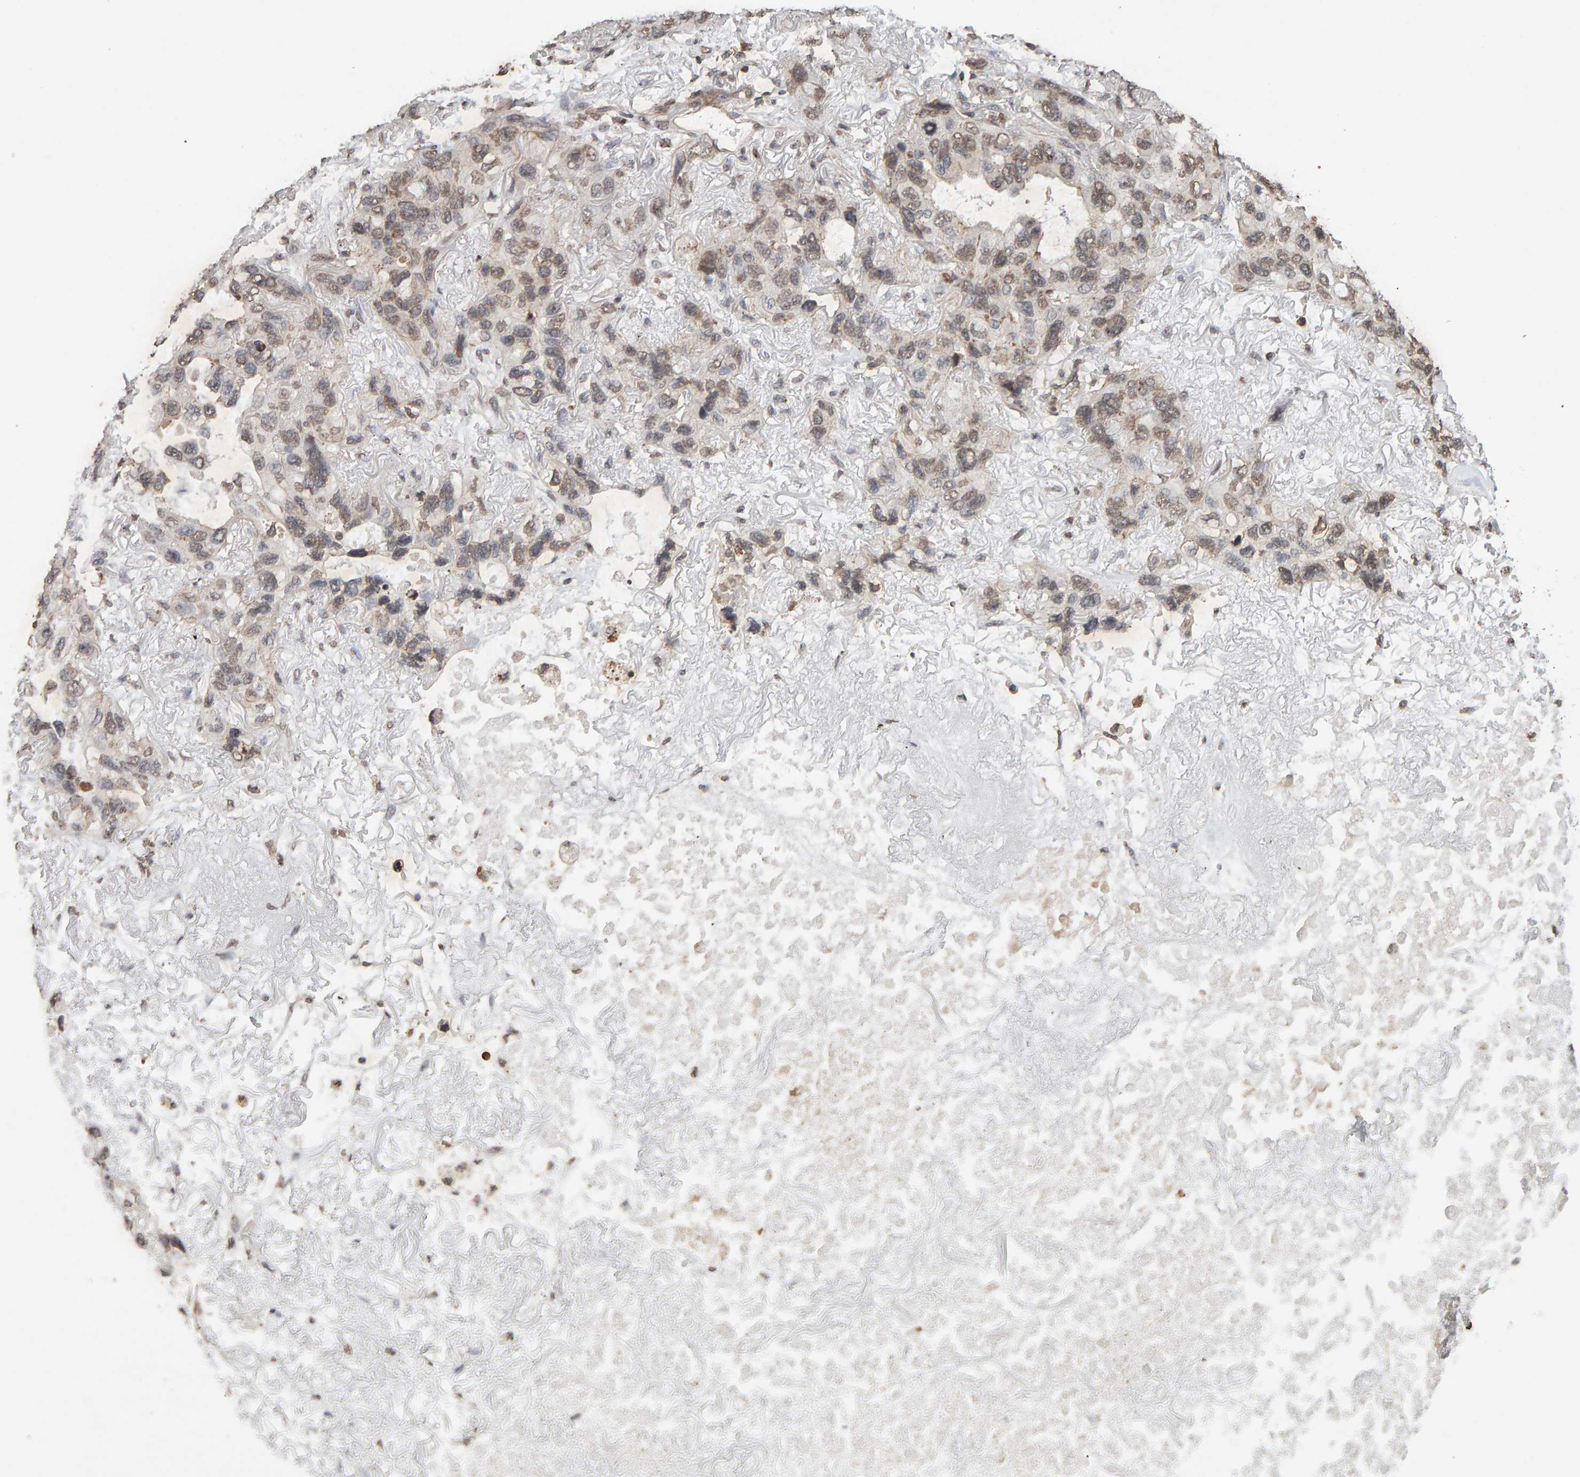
{"staining": {"intensity": "weak", "quantity": ">75%", "location": "cytoplasmic/membranous,nuclear"}, "tissue": "lung cancer", "cell_type": "Tumor cells", "image_type": "cancer", "snomed": [{"axis": "morphology", "description": "Squamous cell carcinoma, NOS"}, {"axis": "topography", "description": "Lung"}], "caption": "Protein expression analysis of human lung squamous cell carcinoma reveals weak cytoplasmic/membranous and nuclear expression in about >75% of tumor cells. The protein of interest is shown in brown color, while the nuclei are stained blue.", "gene": "DNAJB5", "patient": {"sex": "female", "age": 73}}